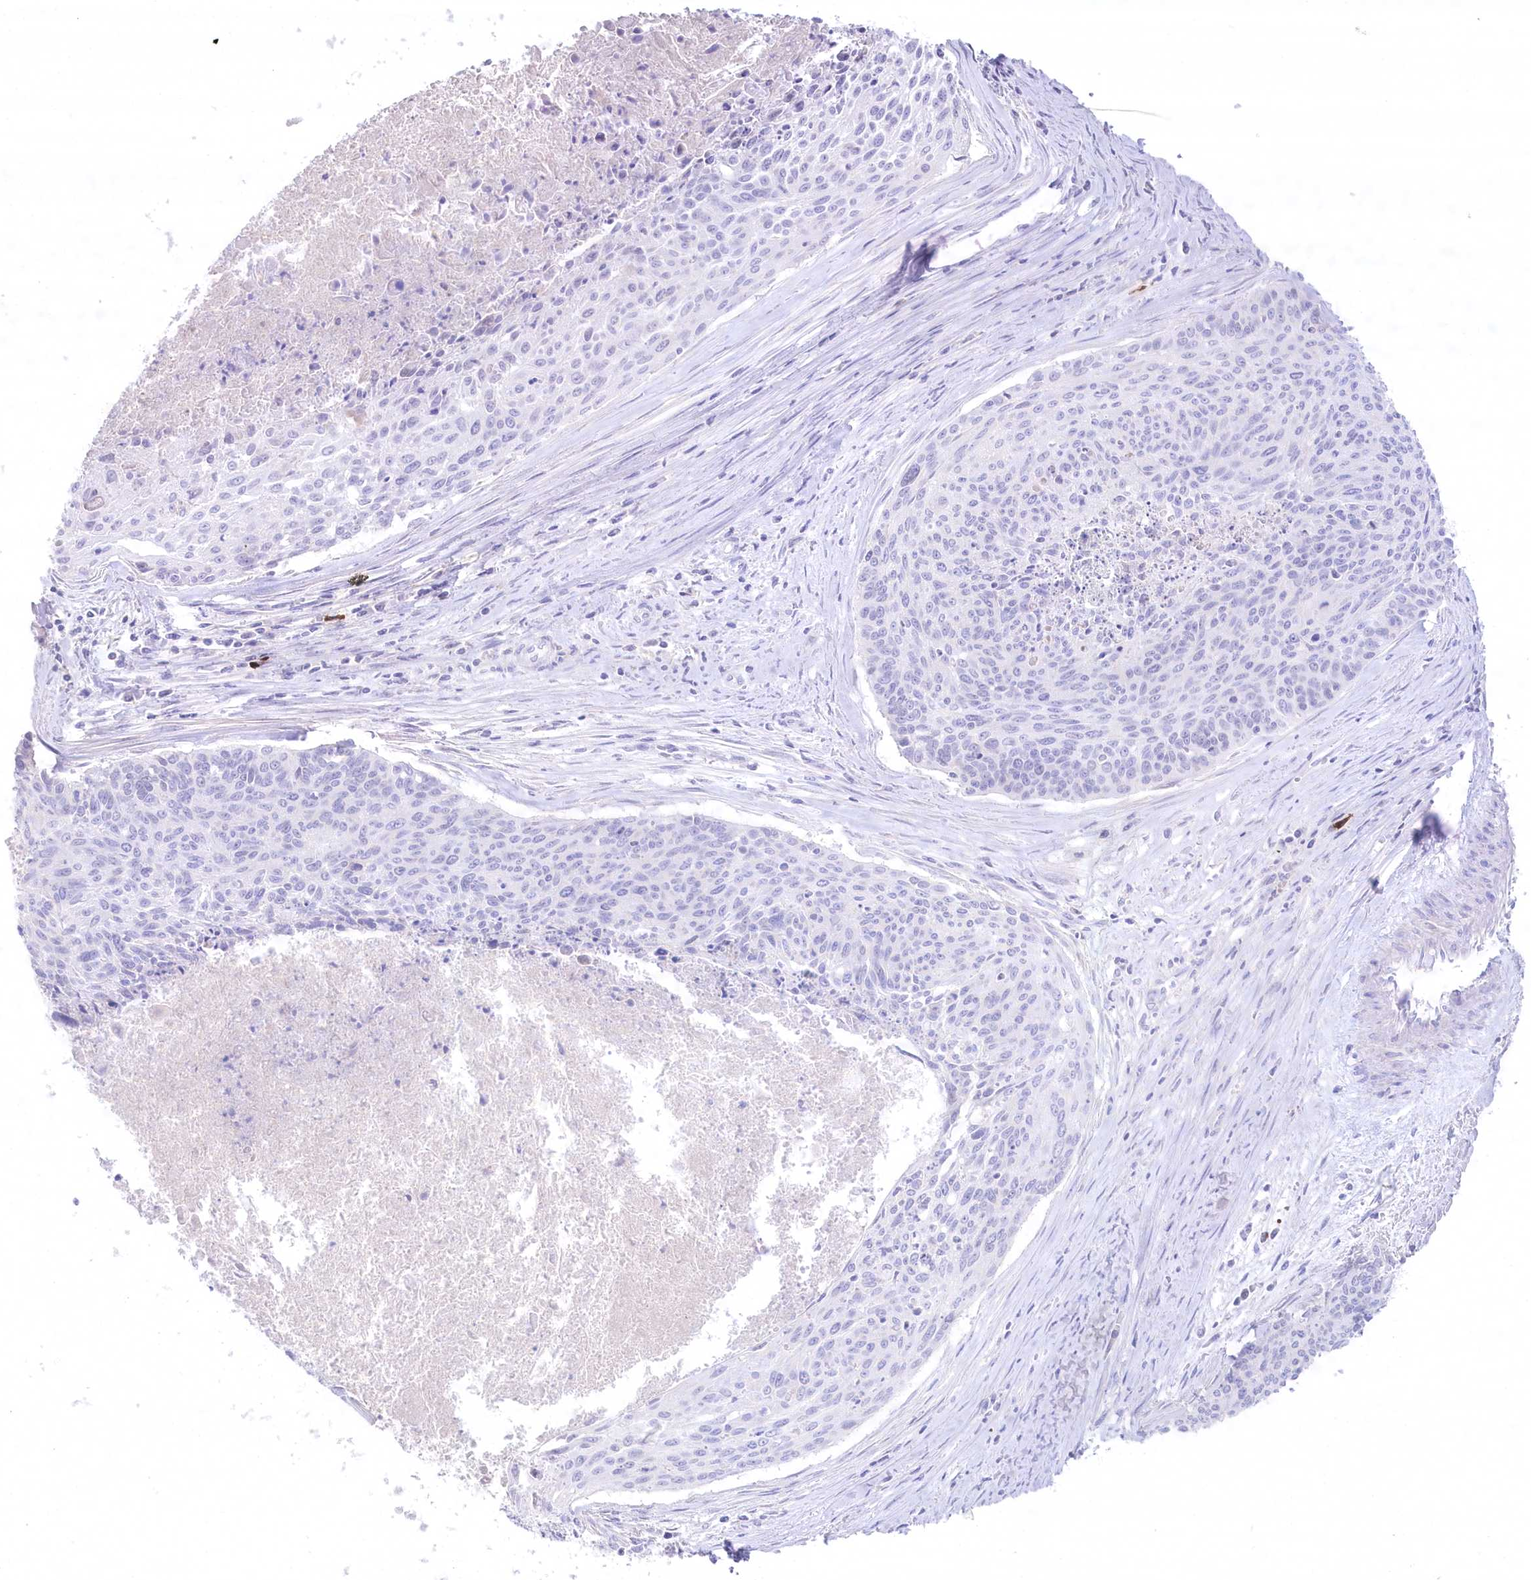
{"staining": {"intensity": "negative", "quantity": "none", "location": "none"}, "tissue": "cervical cancer", "cell_type": "Tumor cells", "image_type": "cancer", "snomed": [{"axis": "morphology", "description": "Squamous cell carcinoma, NOS"}, {"axis": "topography", "description": "Cervix"}], "caption": "Photomicrograph shows no protein positivity in tumor cells of cervical cancer tissue.", "gene": "MYOZ1", "patient": {"sex": "female", "age": 55}}